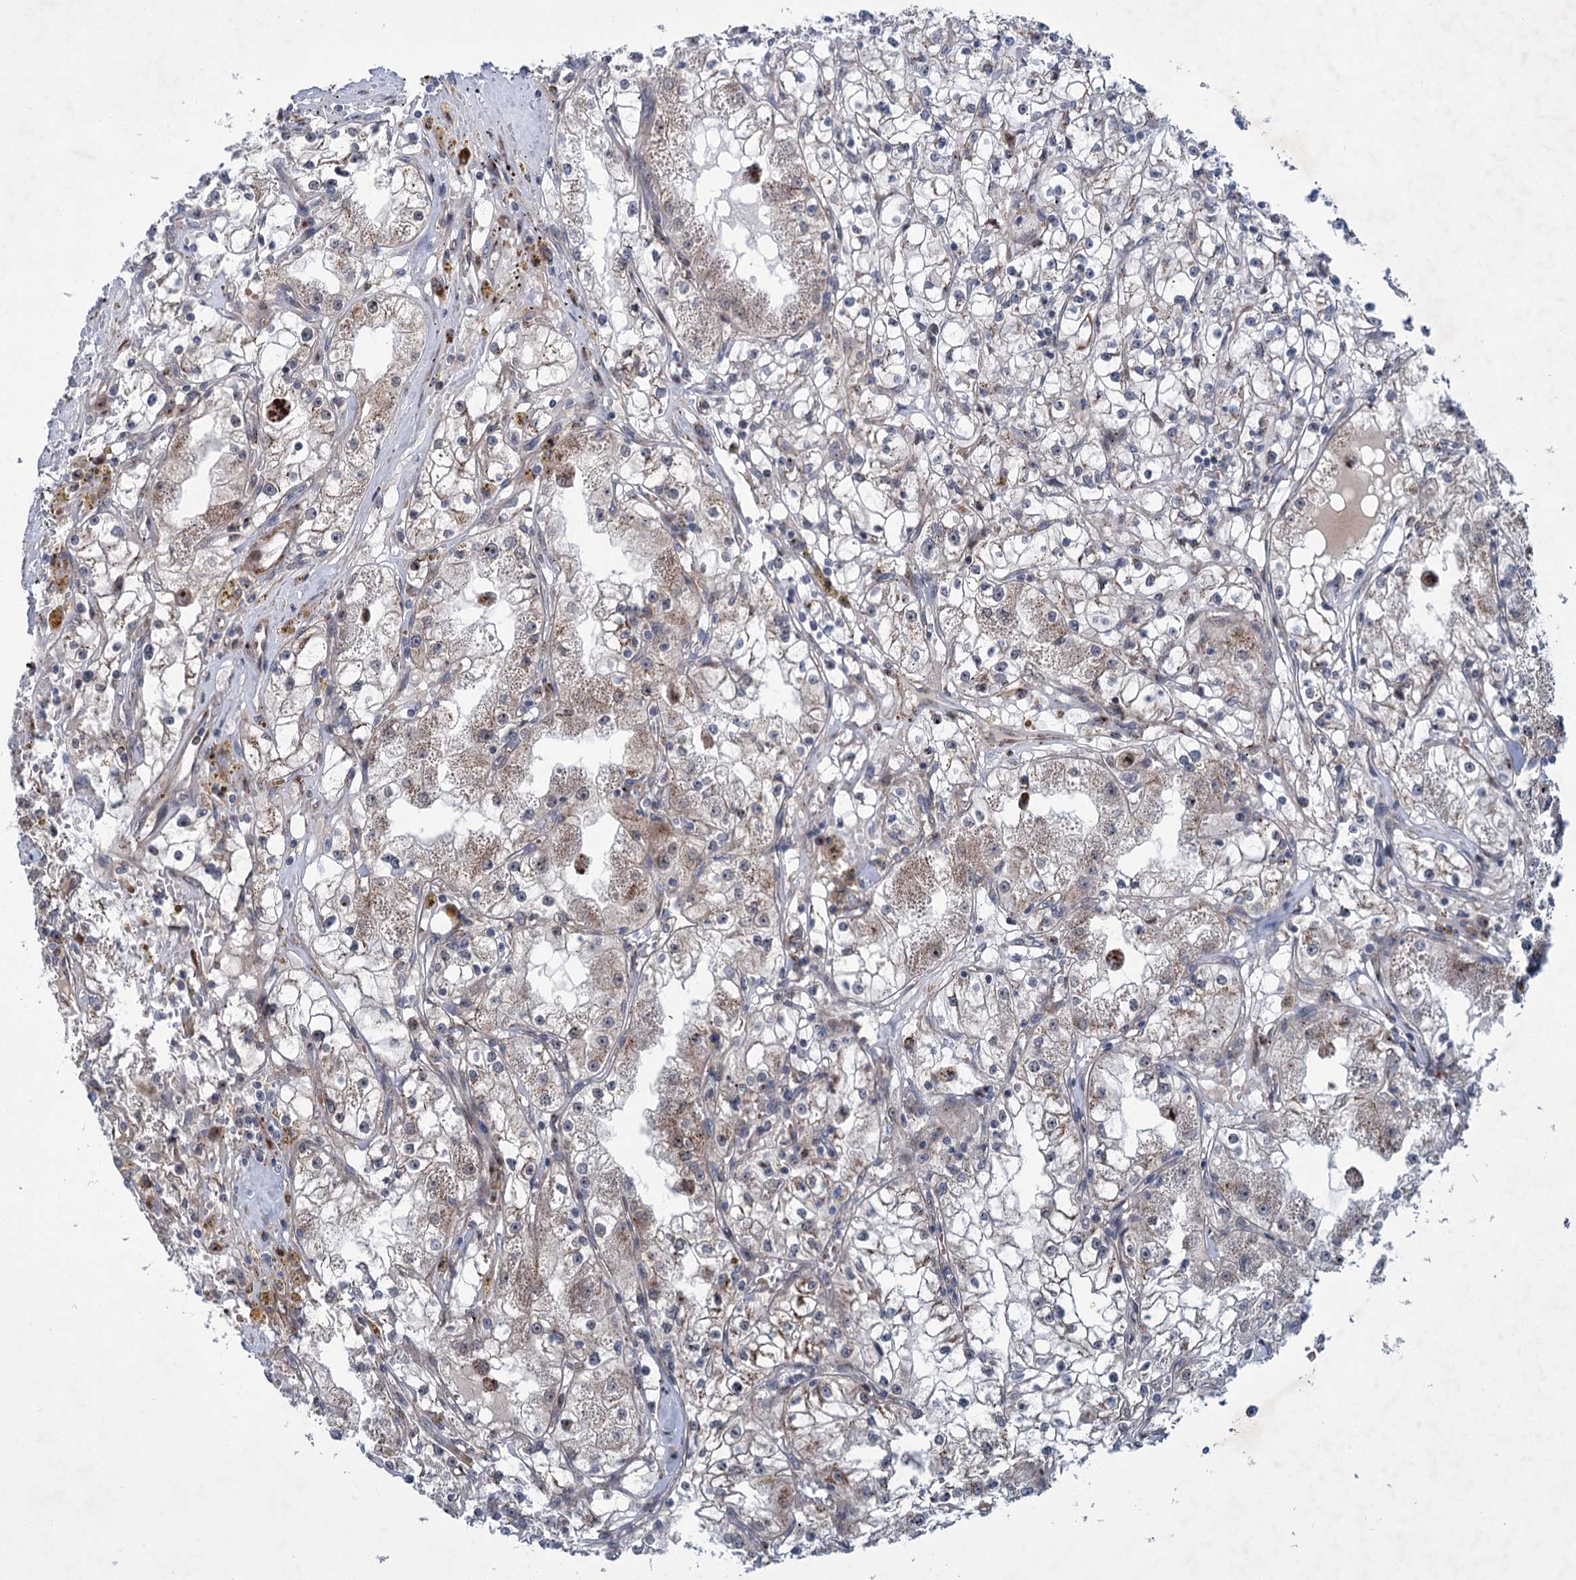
{"staining": {"intensity": "moderate", "quantity": "<25%", "location": "cytoplasmic/membranous"}, "tissue": "renal cancer", "cell_type": "Tumor cells", "image_type": "cancer", "snomed": [{"axis": "morphology", "description": "Adenocarcinoma, NOS"}, {"axis": "topography", "description": "Kidney"}], "caption": "This micrograph shows immunohistochemistry staining of human adenocarcinoma (renal), with low moderate cytoplasmic/membranous expression in approximately <25% of tumor cells.", "gene": "ELP4", "patient": {"sex": "male", "age": 56}}